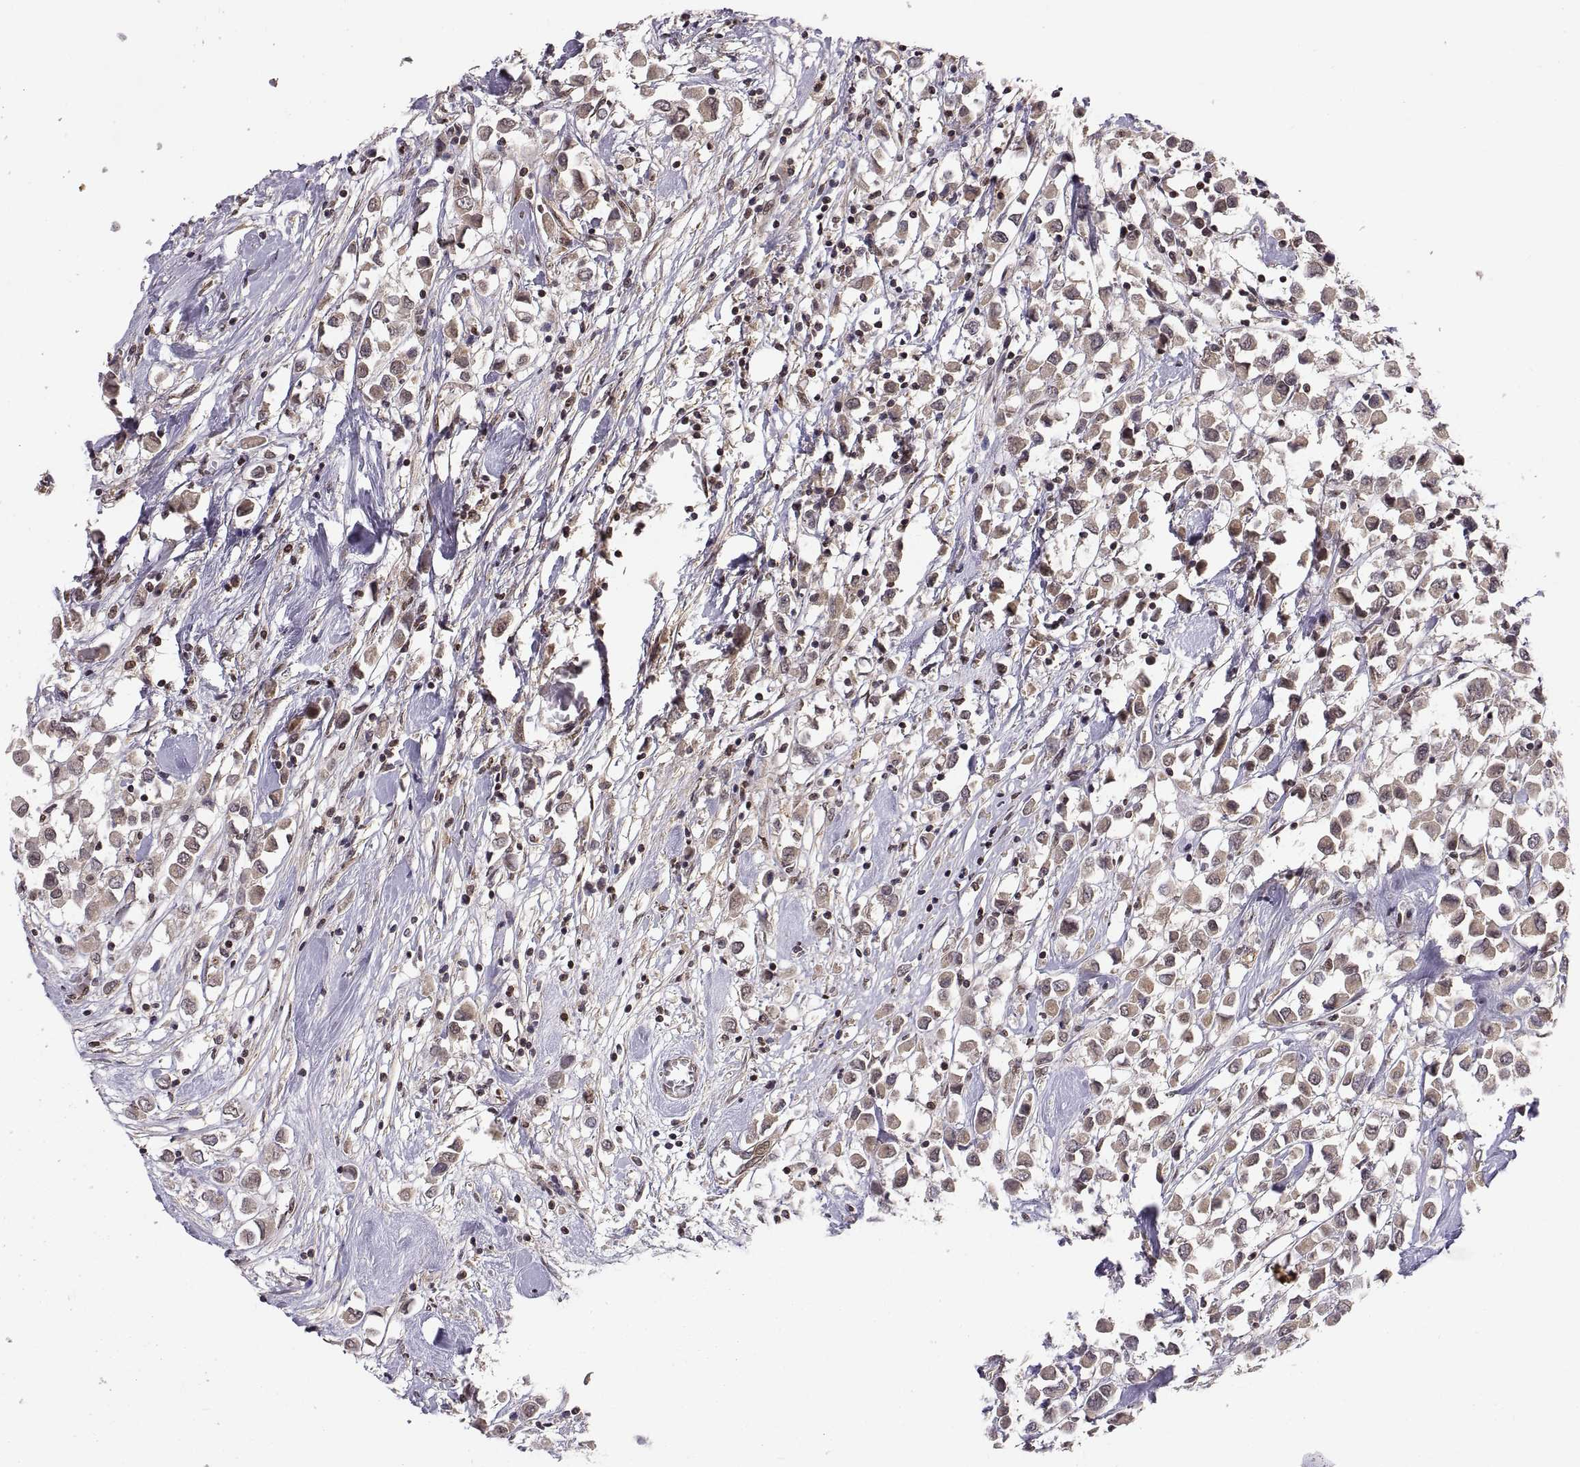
{"staining": {"intensity": "moderate", "quantity": "25%-75%", "location": "cytoplasmic/membranous"}, "tissue": "breast cancer", "cell_type": "Tumor cells", "image_type": "cancer", "snomed": [{"axis": "morphology", "description": "Duct carcinoma"}, {"axis": "topography", "description": "Breast"}], "caption": "Human breast cancer (intraductal carcinoma) stained with a protein marker shows moderate staining in tumor cells.", "gene": "ABL2", "patient": {"sex": "female", "age": 61}}